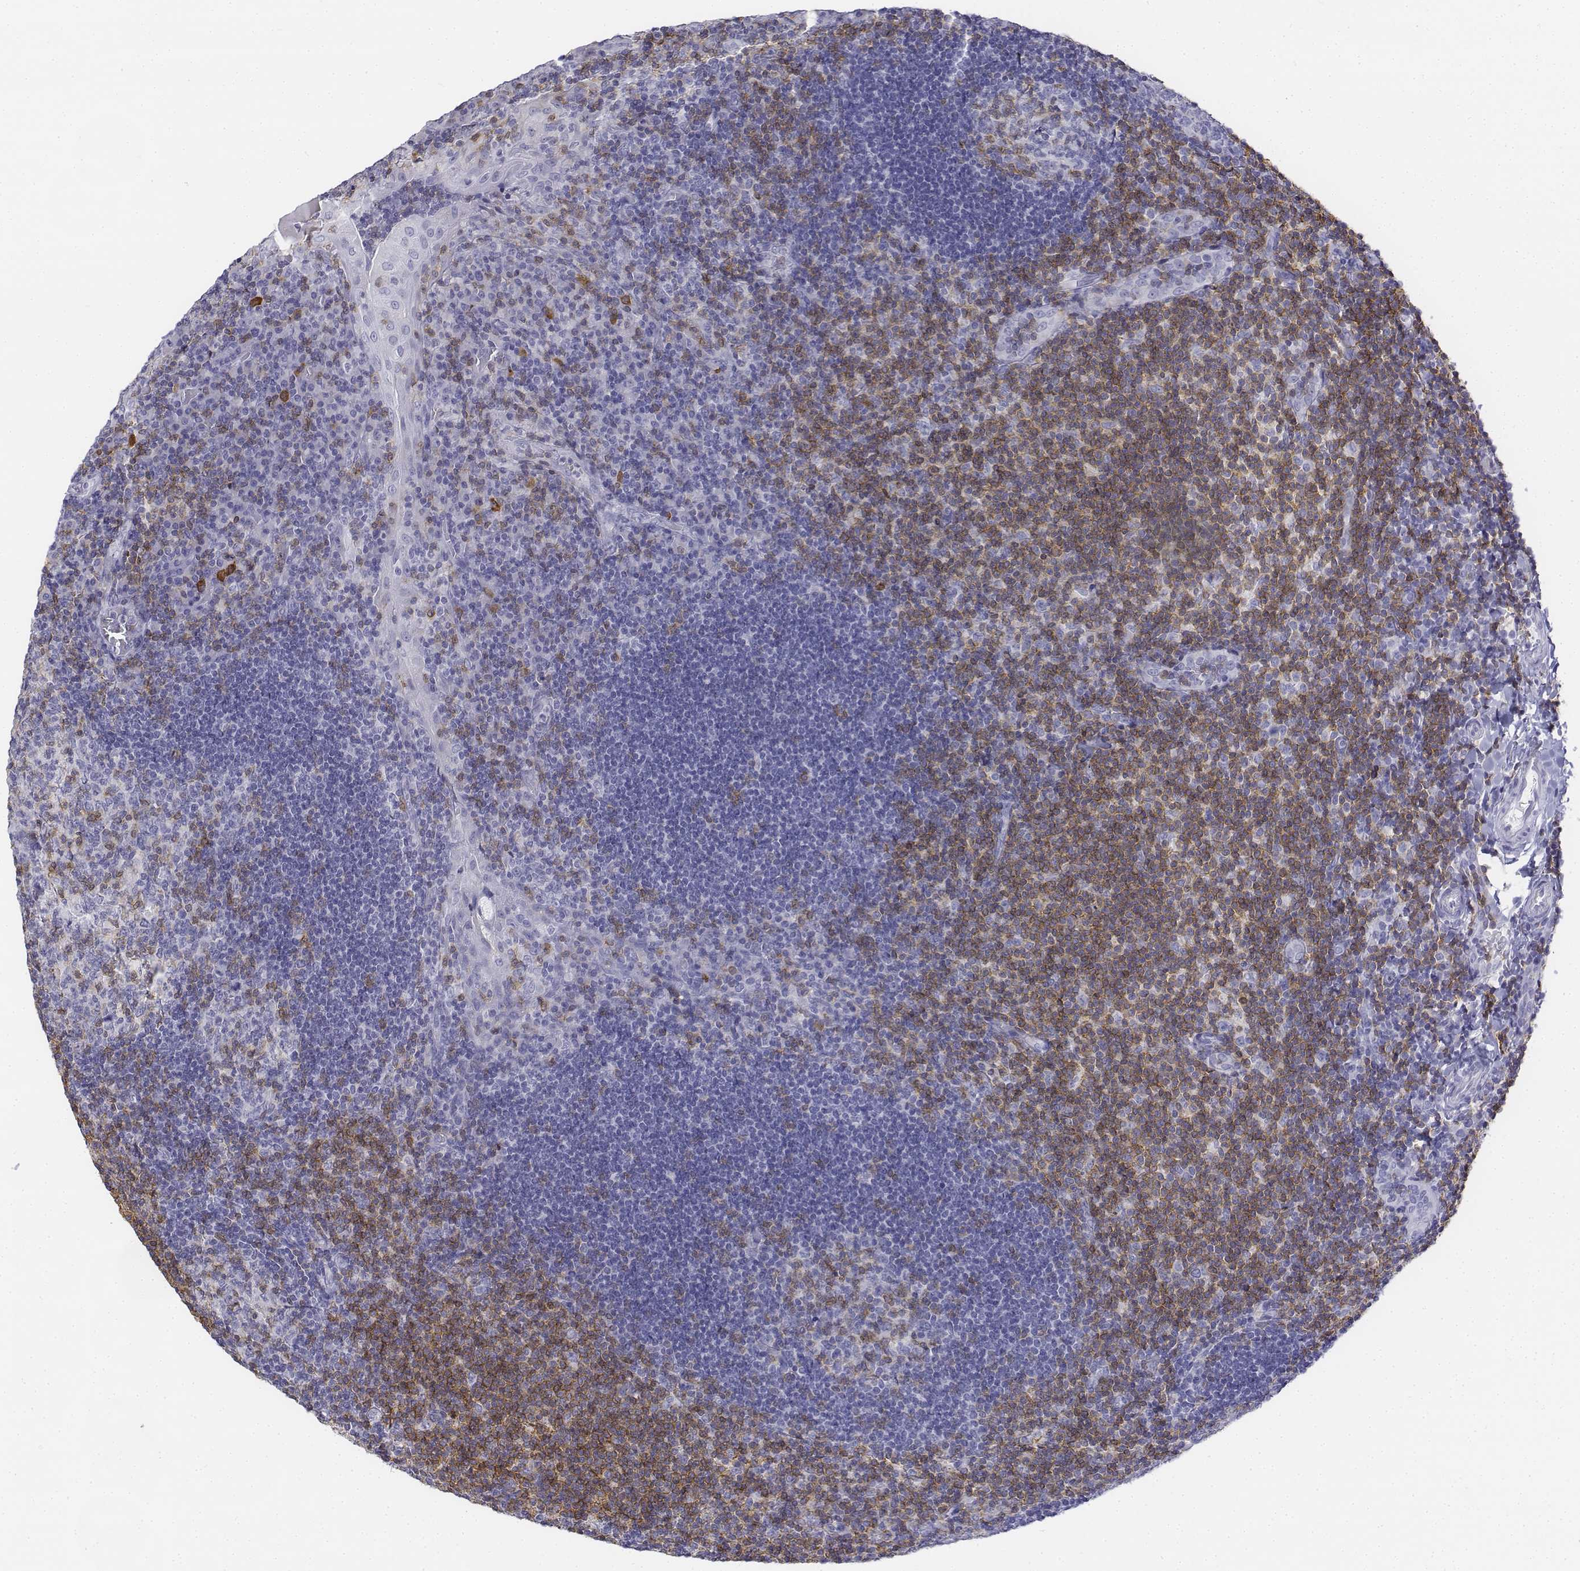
{"staining": {"intensity": "moderate", "quantity": "<25%", "location": "cytoplasmic/membranous"}, "tissue": "tonsil", "cell_type": "Germinal center cells", "image_type": "normal", "snomed": [{"axis": "morphology", "description": "Normal tissue, NOS"}, {"axis": "topography", "description": "Tonsil"}], "caption": "The micrograph exhibits immunohistochemical staining of benign tonsil. There is moderate cytoplasmic/membranous staining is identified in about <25% of germinal center cells. (DAB IHC with brightfield microscopy, high magnification).", "gene": "CD3E", "patient": {"sex": "male", "age": 17}}